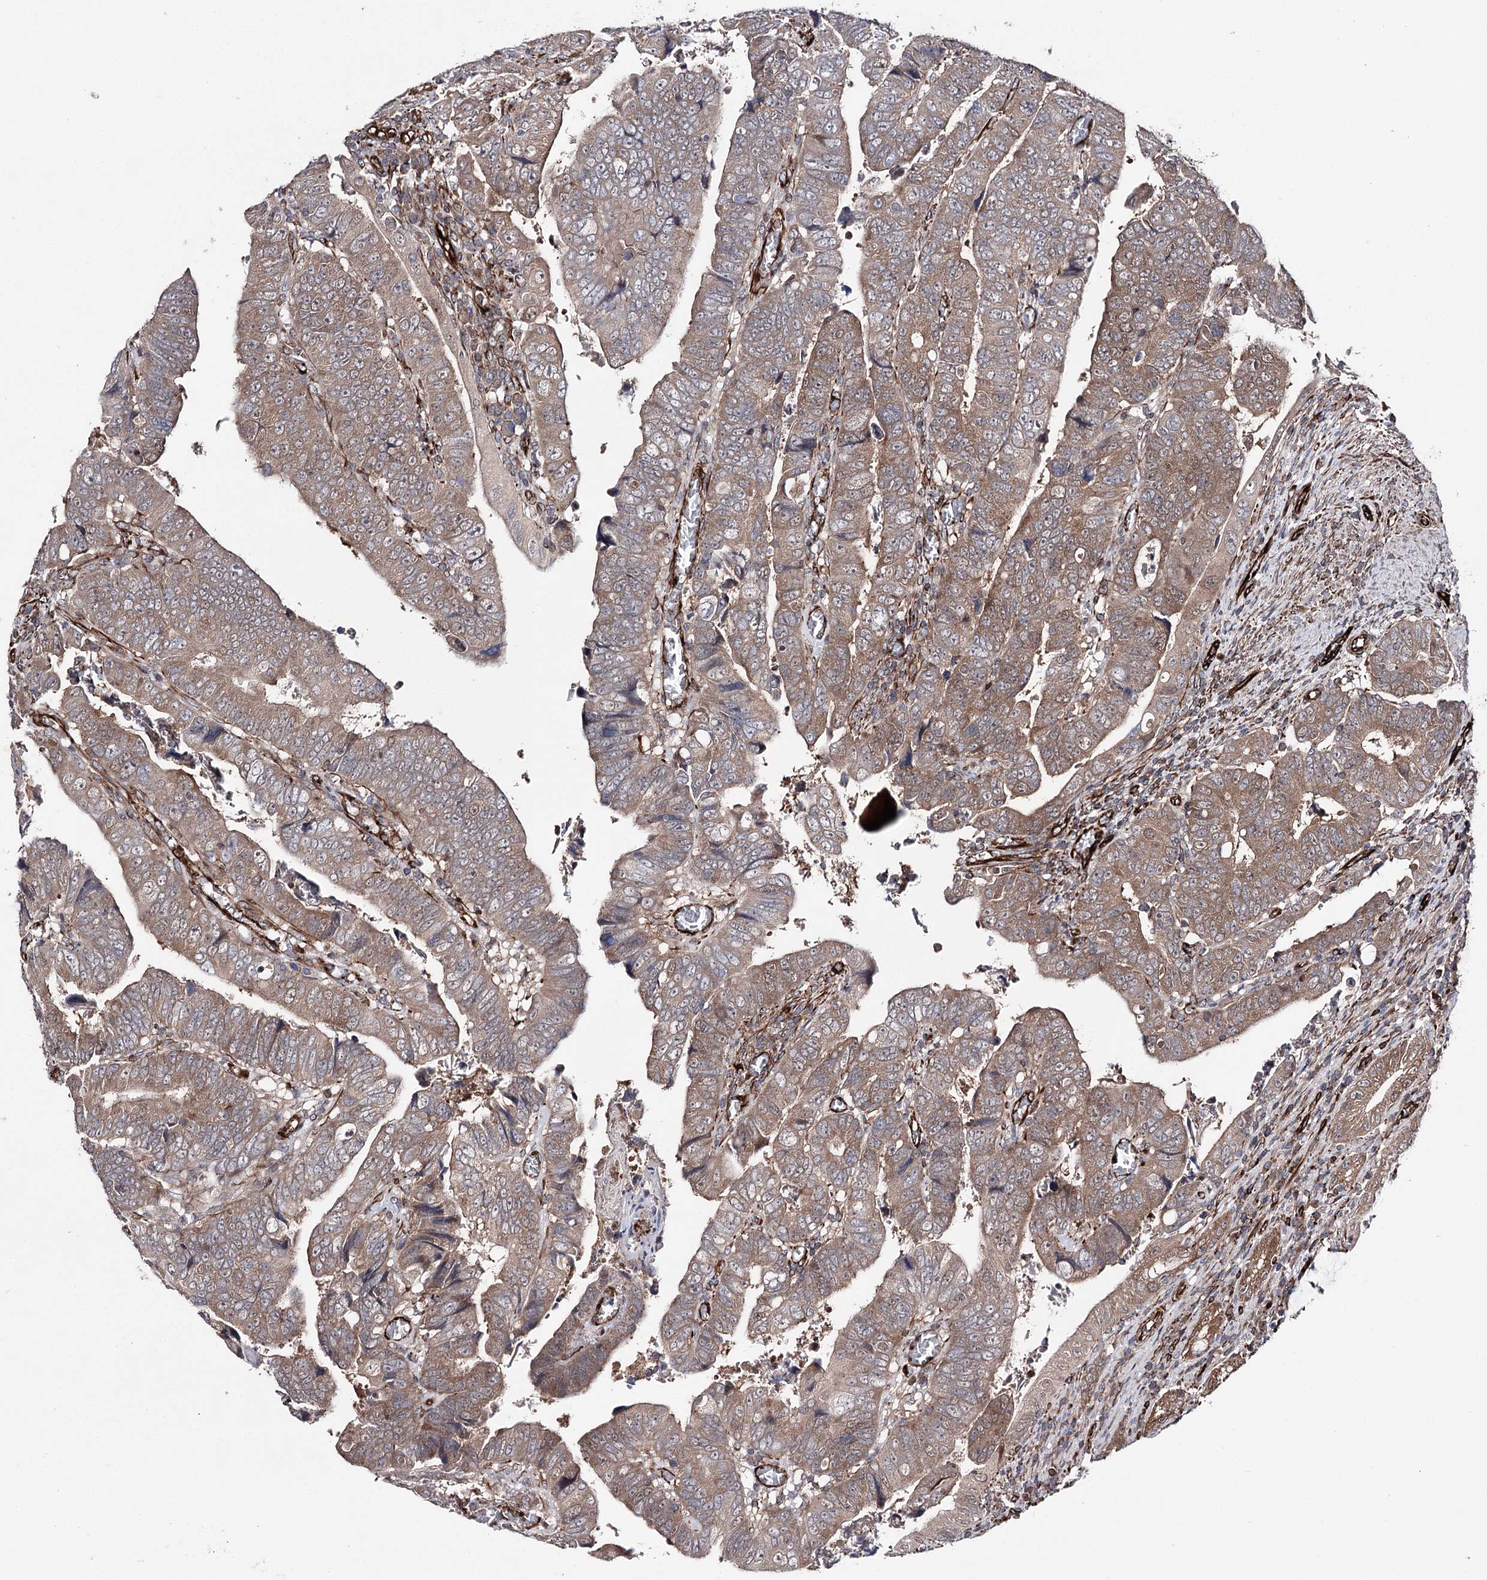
{"staining": {"intensity": "moderate", "quantity": ">75%", "location": "cytoplasmic/membranous"}, "tissue": "colorectal cancer", "cell_type": "Tumor cells", "image_type": "cancer", "snomed": [{"axis": "morphology", "description": "Normal tissue, NOS"}, {"axis": "morphology", "description": "Adenocarcinoma, NOS"}, {"axis": "topography", "description": "Rectum"}], "caption": "Immunohistochemistry (IHC) micrograph of human colorectal adenocarcinoma stained for a protein (brown), which displays medium levels of moderate cytoplasmic/membranous expression in approximately >75% of tumor cells.", "gene": "MIB1", "patient": {"sex": "female", "age": 65}}